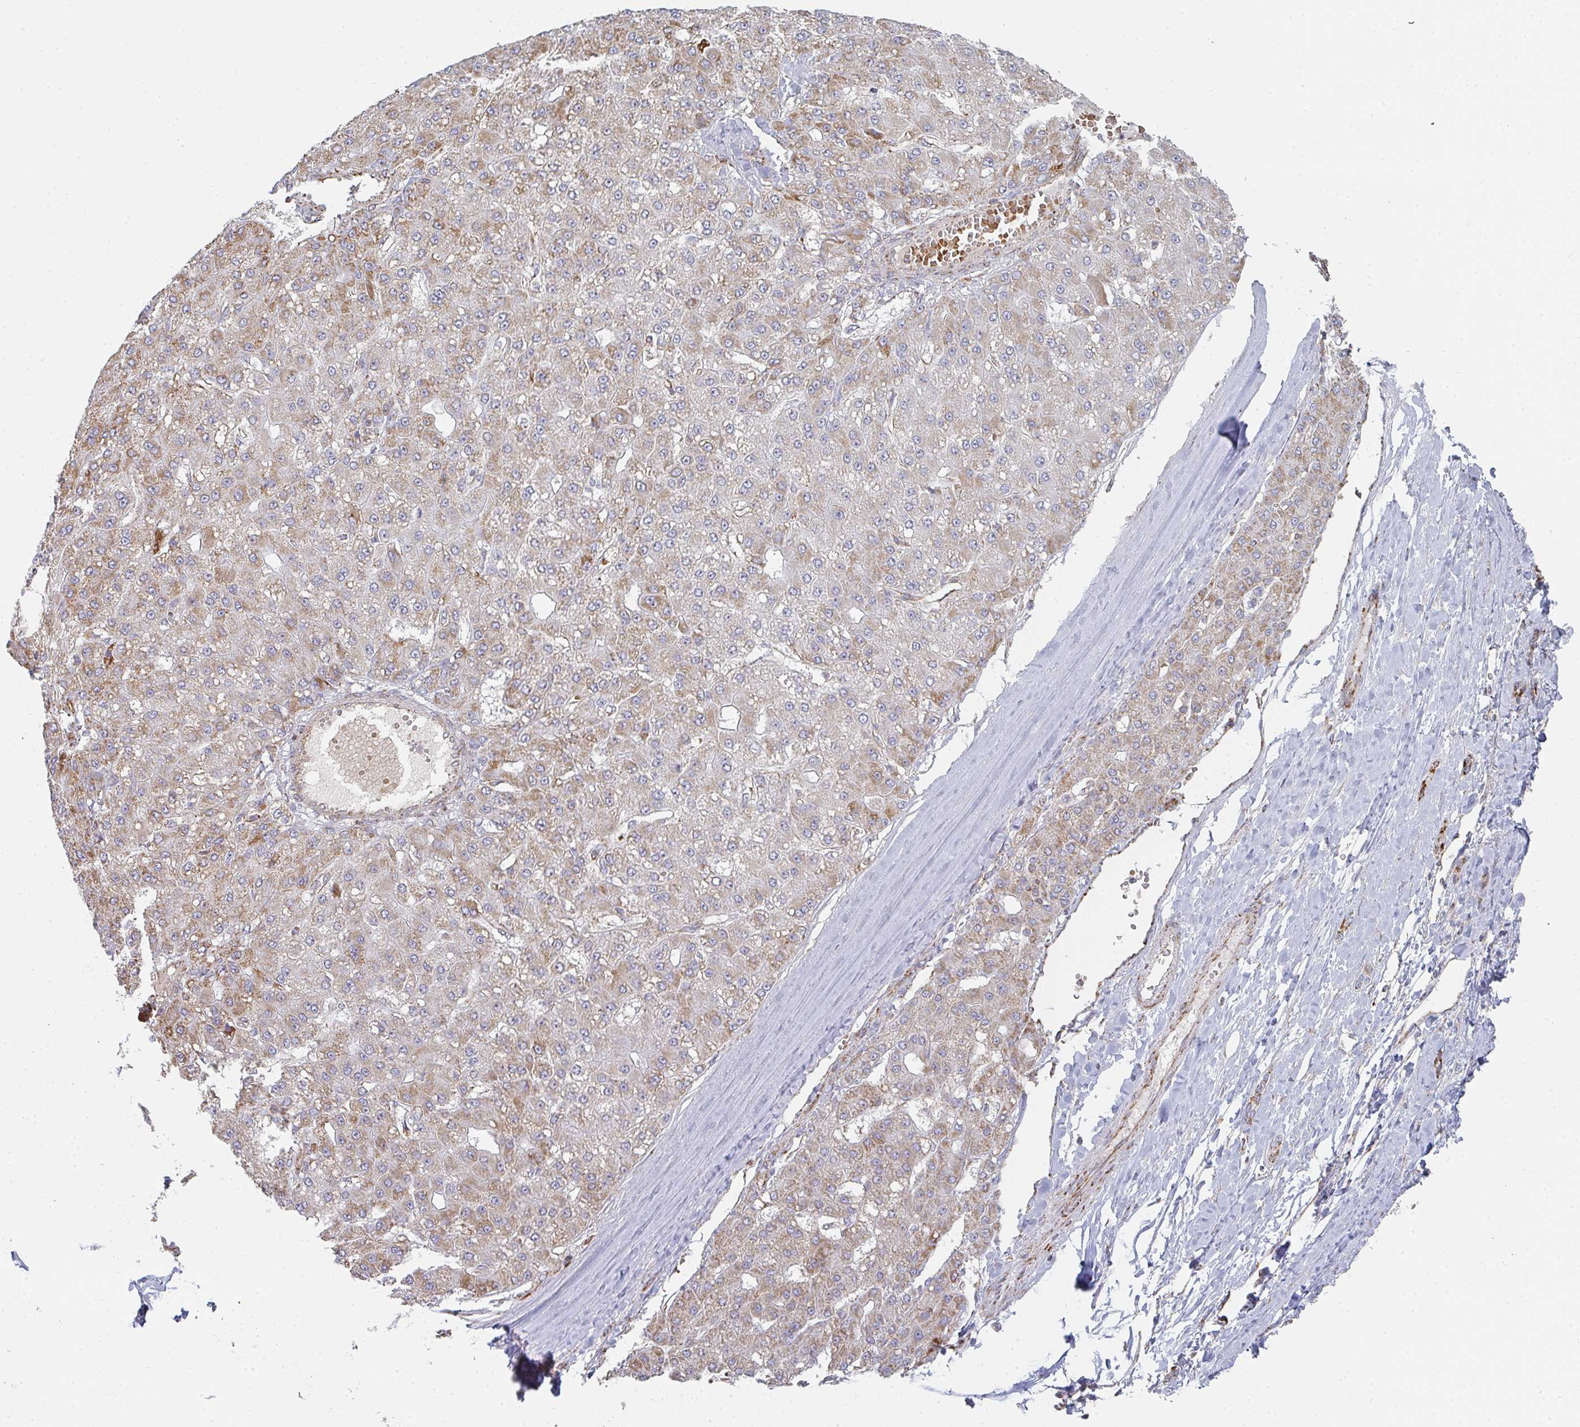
{"staining": {"intensity": "moderate", "quantity": "25%-75%", "location": "cytoplasmic/membranous"}, "tissue": "liver cancer", "cell_type": "Tumor cells", "image_type": "cancer", "snomed": [{"axis": "morphology", "description": "Carcinoma, Hepatocellular, NOS"}, {"axis": "topography", "description": "Liver"}], "caption": "A brown stain highlights moderate cytoplasmic/membranous positivity of a protein in human liver cancer (hepatocellular carcinoma) tumor cells.", "gene": "ZNF526", "patient": {"sex": "male", "age": 67}}